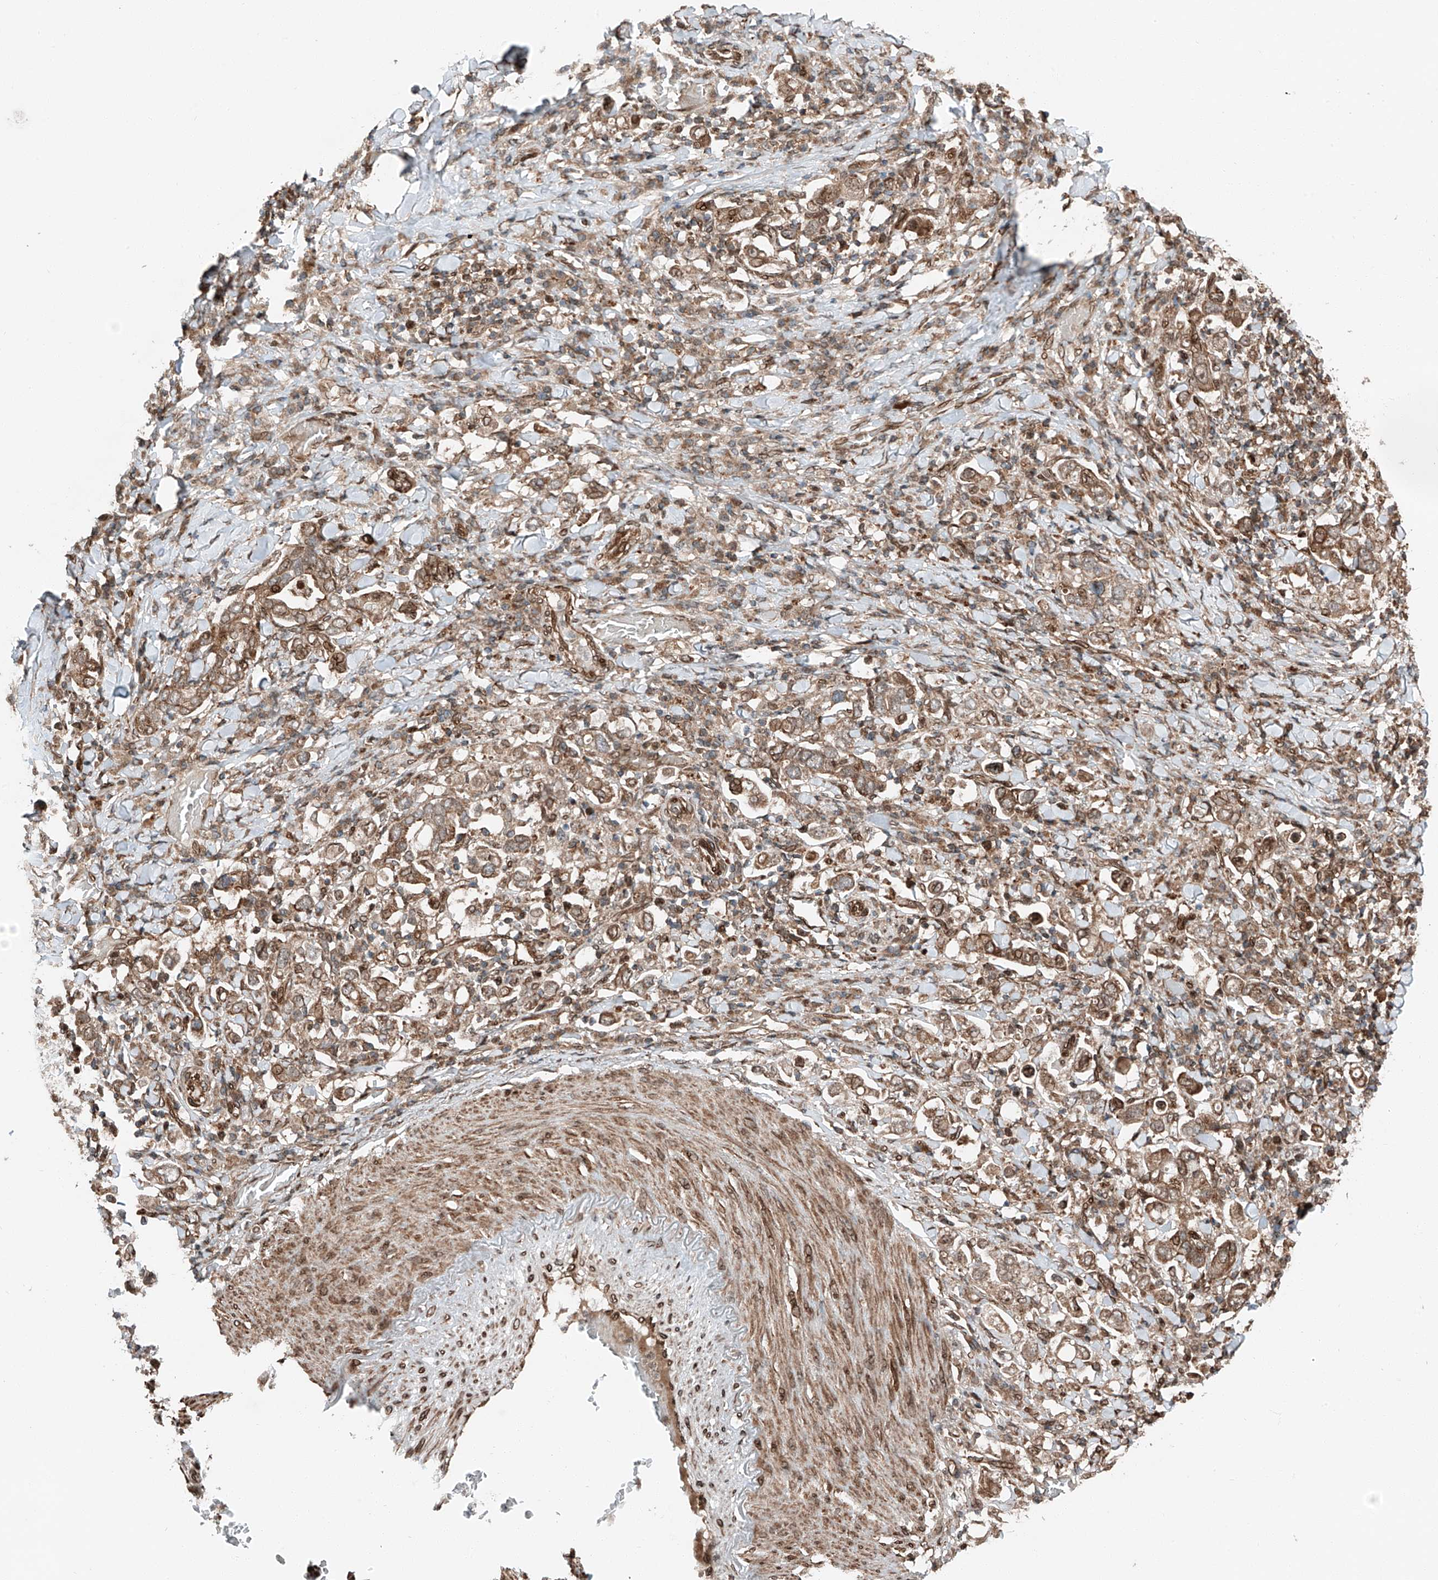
{"staining": {"intensity": "moderate", "quantity": ">75%", "location": "cytoplasmic/membranous"}, "tissue": "stomach cancer", "cell_type": "Tumor cells", "image_type": "cancer", "snomed": [{"axis": "morphology", "description": "Adenocarcinoma, NOS"}, {"axis": "topography", "description": "Stomach, upper"}], "caption": "There is medium levels of moderate cytoplasmic/membranous staining in tumor cells of stomach cancer (adenocarcinoma), as demonstrated by immunohistochemical staining (brown color).", "gene": "CEP162", "patient": {"sex": "male", "age": 62}}